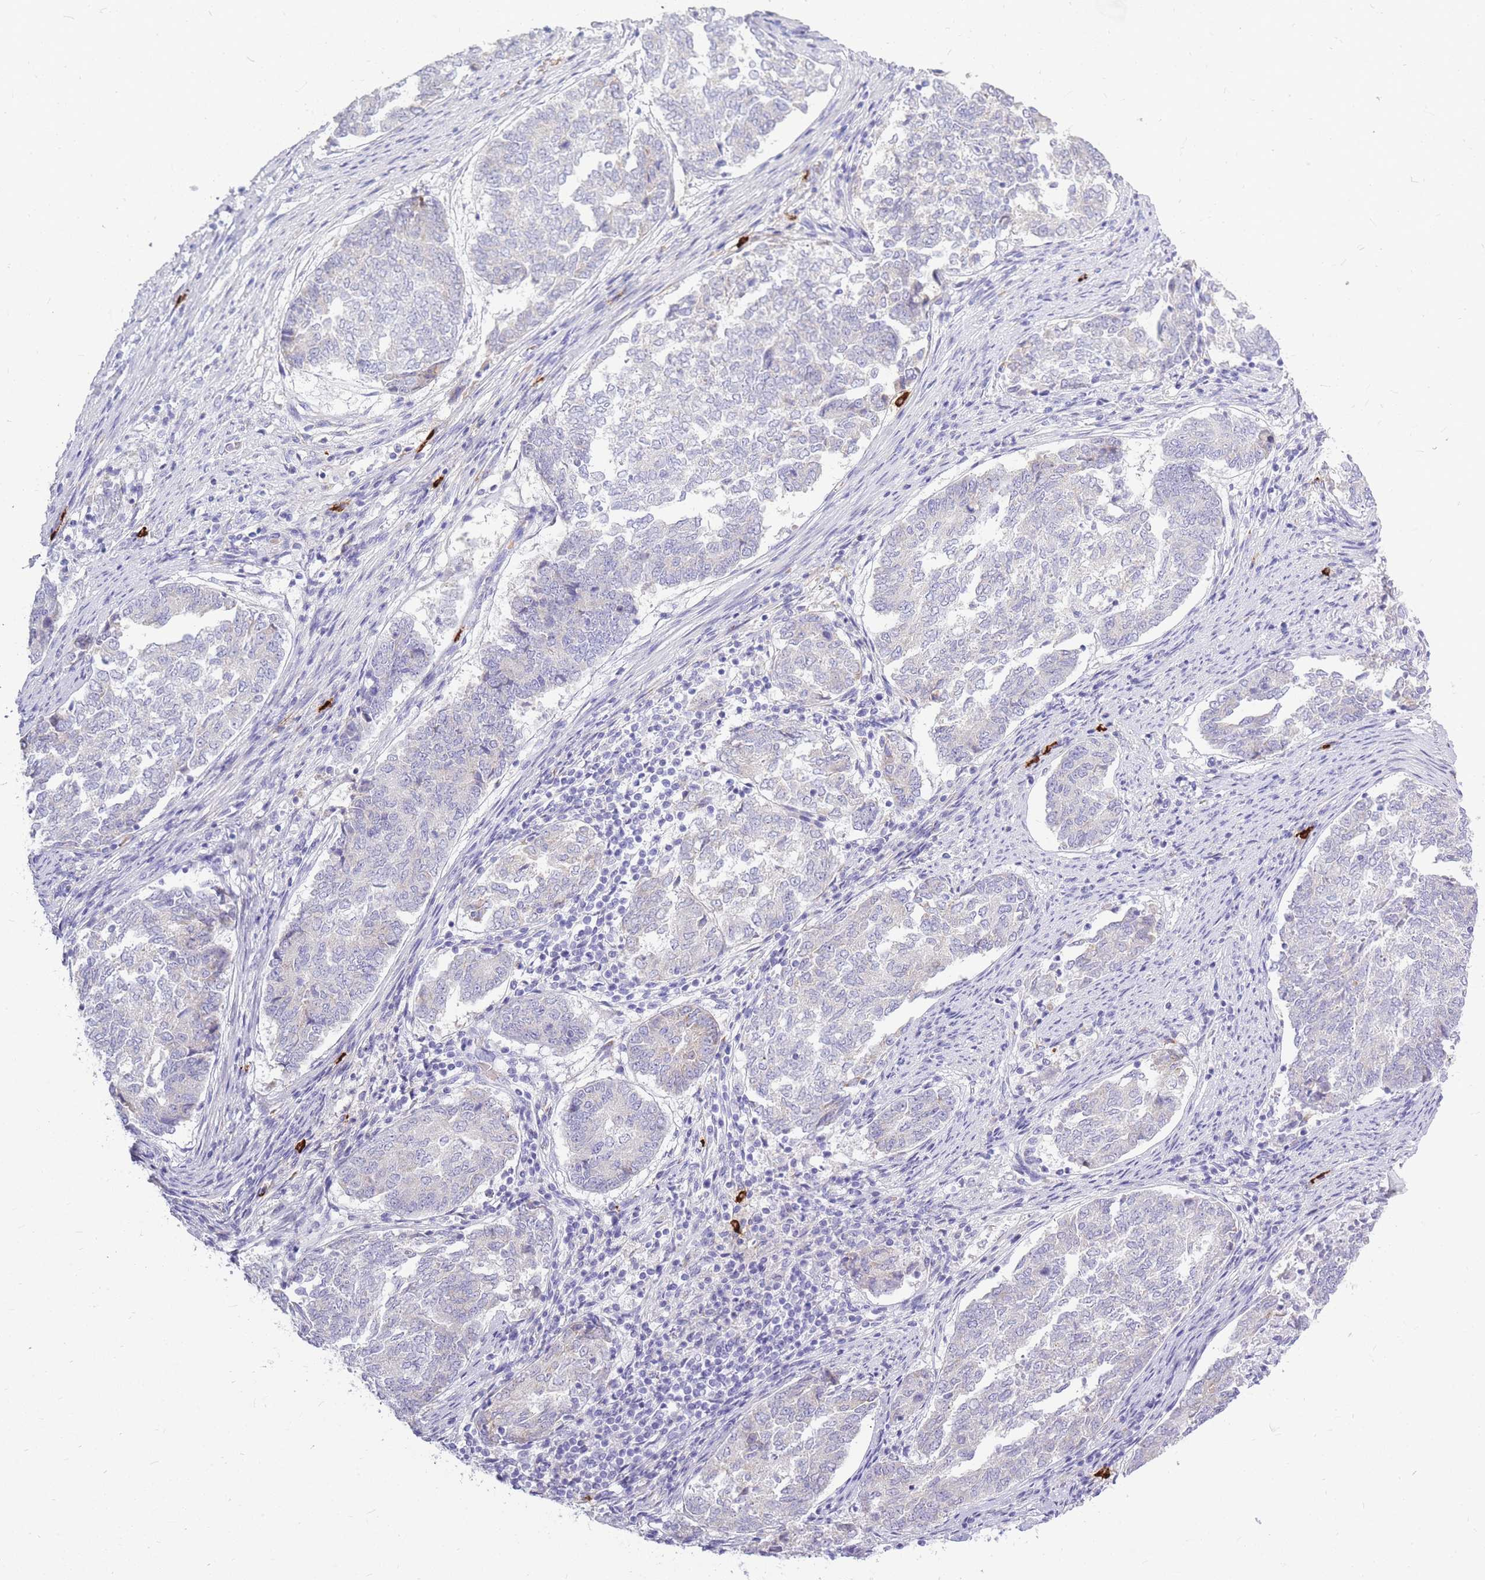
{"staining": {"intensity": "negative", "quantity": "none", "location": "none"}, "tissue": "endometrial cancer", "cell_type": "Tumor cells", "image_type": "cancer", "snomed": [{"axis": "morphology", "description": "Adenocarcinoma, NOS"}, {"axis": "topography", "description": "Endometrium"}], "caption": "IHC photomicrograph of neoplastic tissue: endometrial adenocarcinoma stained with DAB reveals no significant protein staining in tumor cells.", "gene": "TPSD1", "patient": {"sex": "female", "age": 80}}